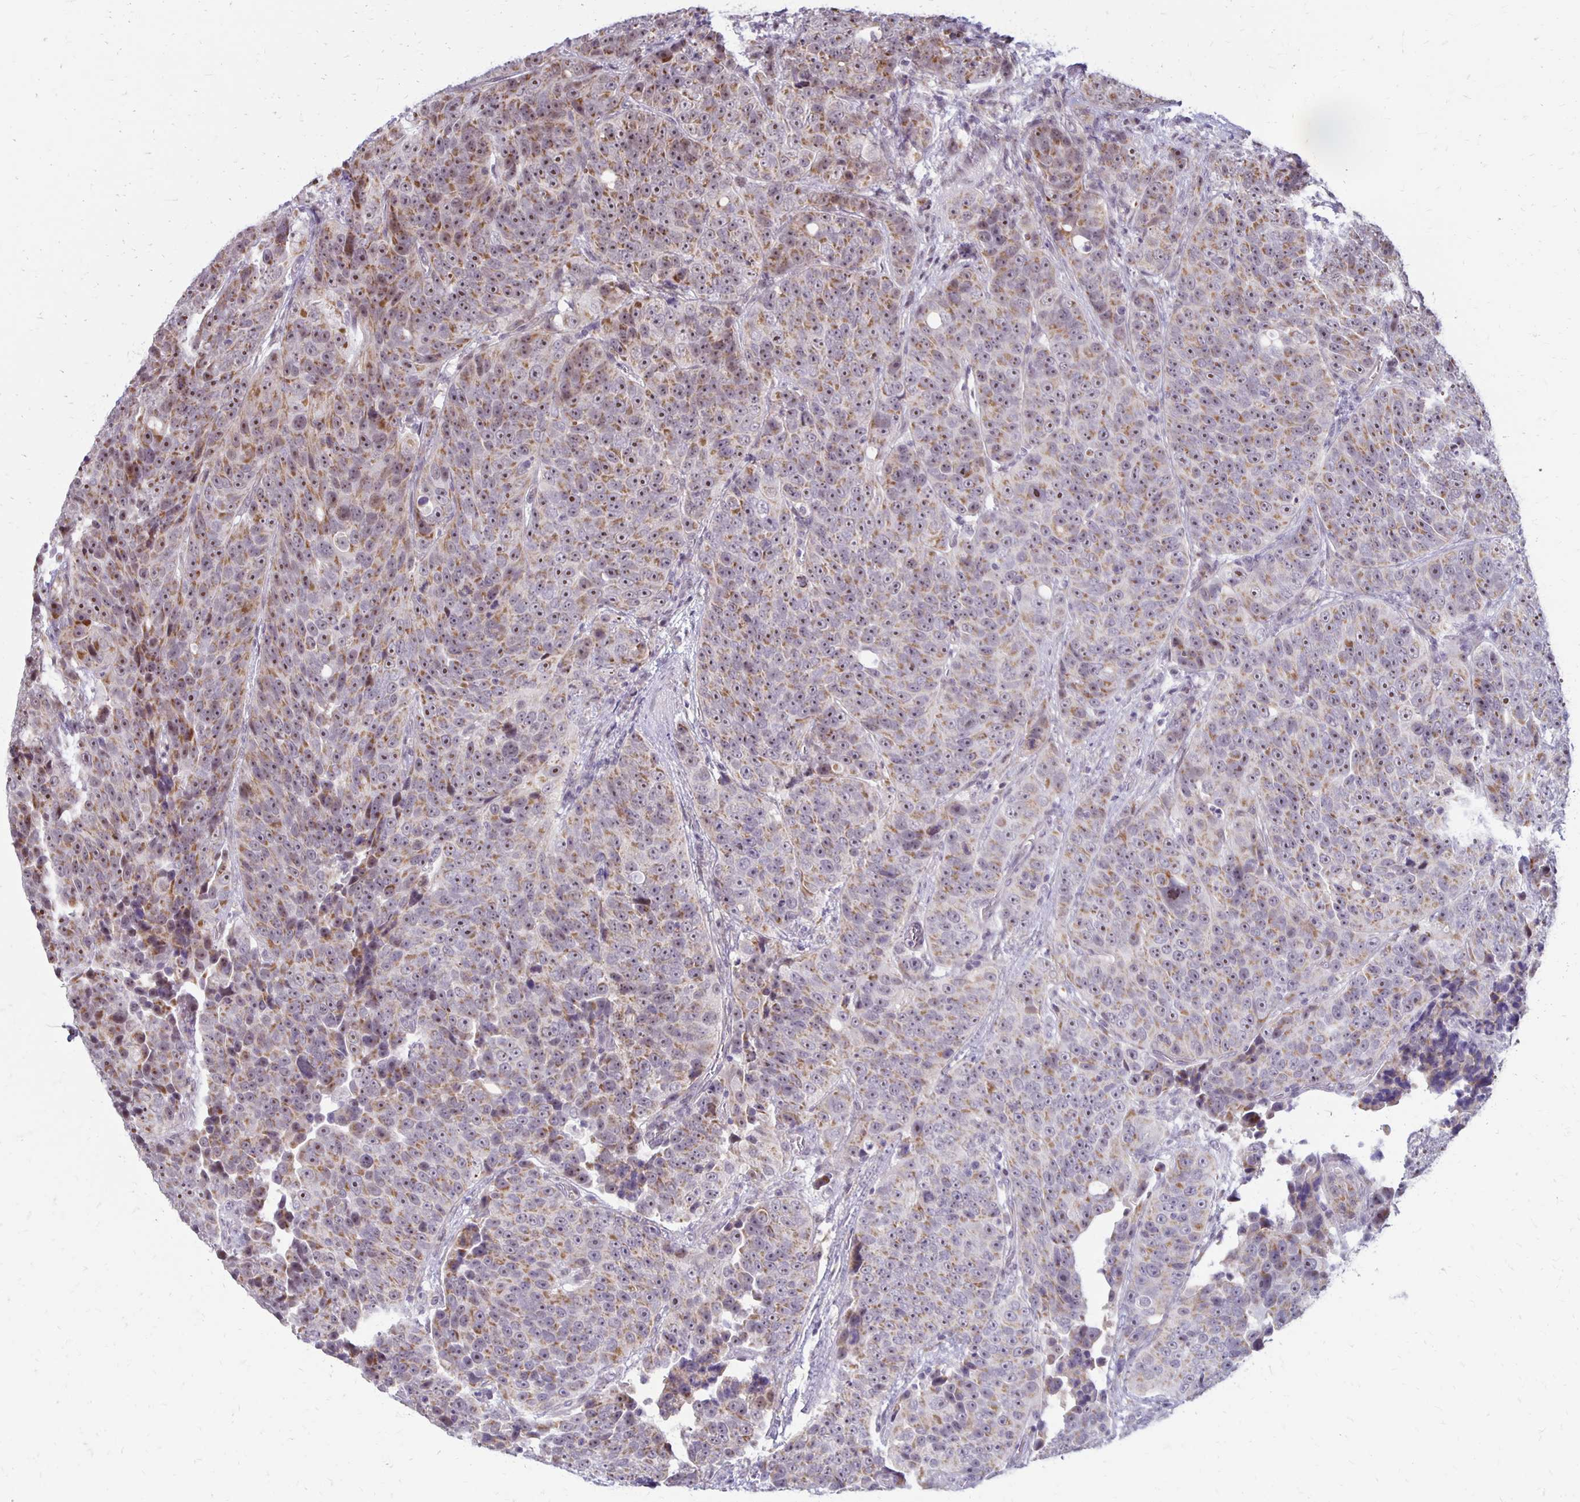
{"staining": {"intensity": "moderate", "quantity": "25%-75%", "location": "cytoplasmic/membranous,nuclear"}, "tissue": "urothelial cancer", "cell_type": "Tumor cells", "image_type": "cancer", "snomed": [{"axis": "morphology", "description": "Urothelial carcinoma, NOS"}, {"axis": "topography", "description": "Urinary bladder"}], "caption": "This is a micrograph of immunohistochemistry staining of transitional cell carcinoma, which shows moderate expression in the cytoplasmic/membranous and nuclear of tumor cells.", "gene": "DAGLA", "patient": {"sex": "male", "age": 52}}